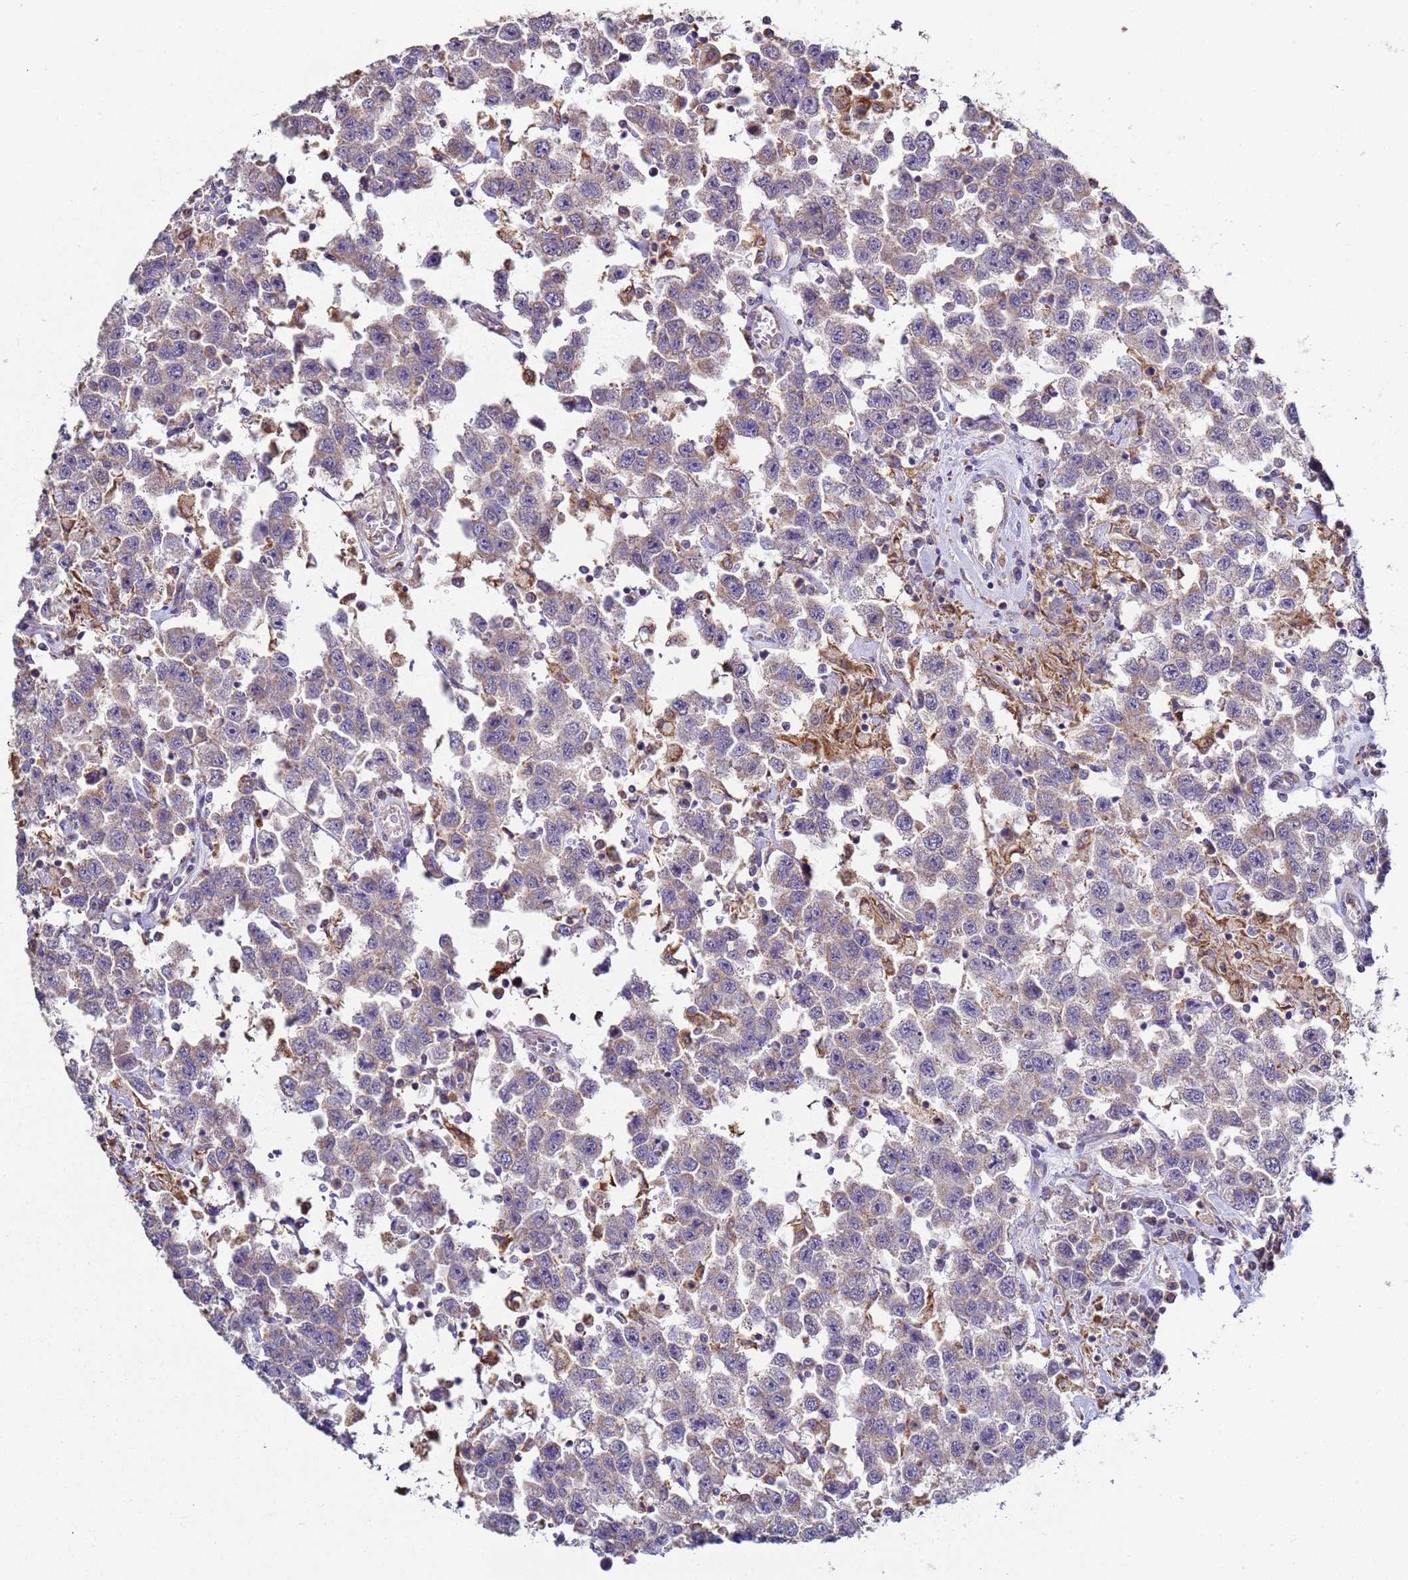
{"staining": {"intensity": "negative", "quantity": "none", "location": "none"}, "tissue": "testis cancer", "cell_type": "Tumor cells", "image_type": "cancer", "snomed": [{"axis": "morphology", "description": "Seminoma, NOS"}, {"axis": "topography", "description": "Testis"}], "caption": "Image shows no significant protein positivity in tumor cells of testis seminoma.", "gene": "DIP2B", "patient": {"sex": "male", "age": 41}}